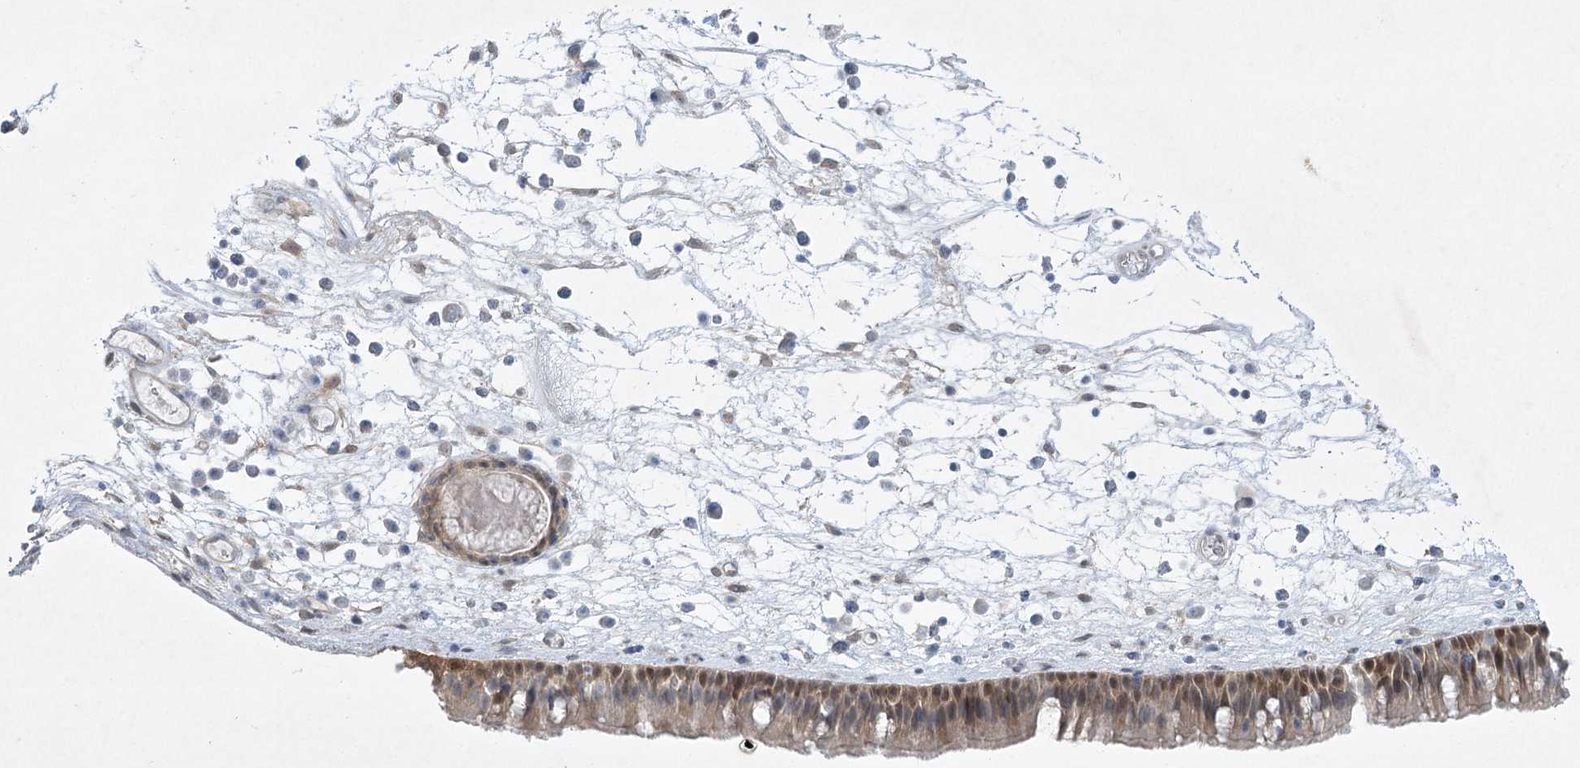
{"staining": {"intensity": "weak", "quantity": "25%-75%", "location": "cytoplasmic/membranous"}, "tissue": "nasopharynx", "cell_type": "Respiratory epithelial cells", "image_type": "normal", "snomed": [{"axis": "morphology", "description": "Normal tissue, NOS"}, {"axis": "morphology", "description": "Inflammation, NOS"}, {"axis": "morphology", "description": "Malignant melanoma, Metastatic site"}, {"axis": "topography", "description": "Nasopharynx"}], "caption": "Weak cytoplasmic/membranous staining is identified in about 25%-75% of respiratory epithelial cells in unremarkable nasopharynx.", "gene": "AAMDC", "patient": {"sex": "male", "age": 70}}